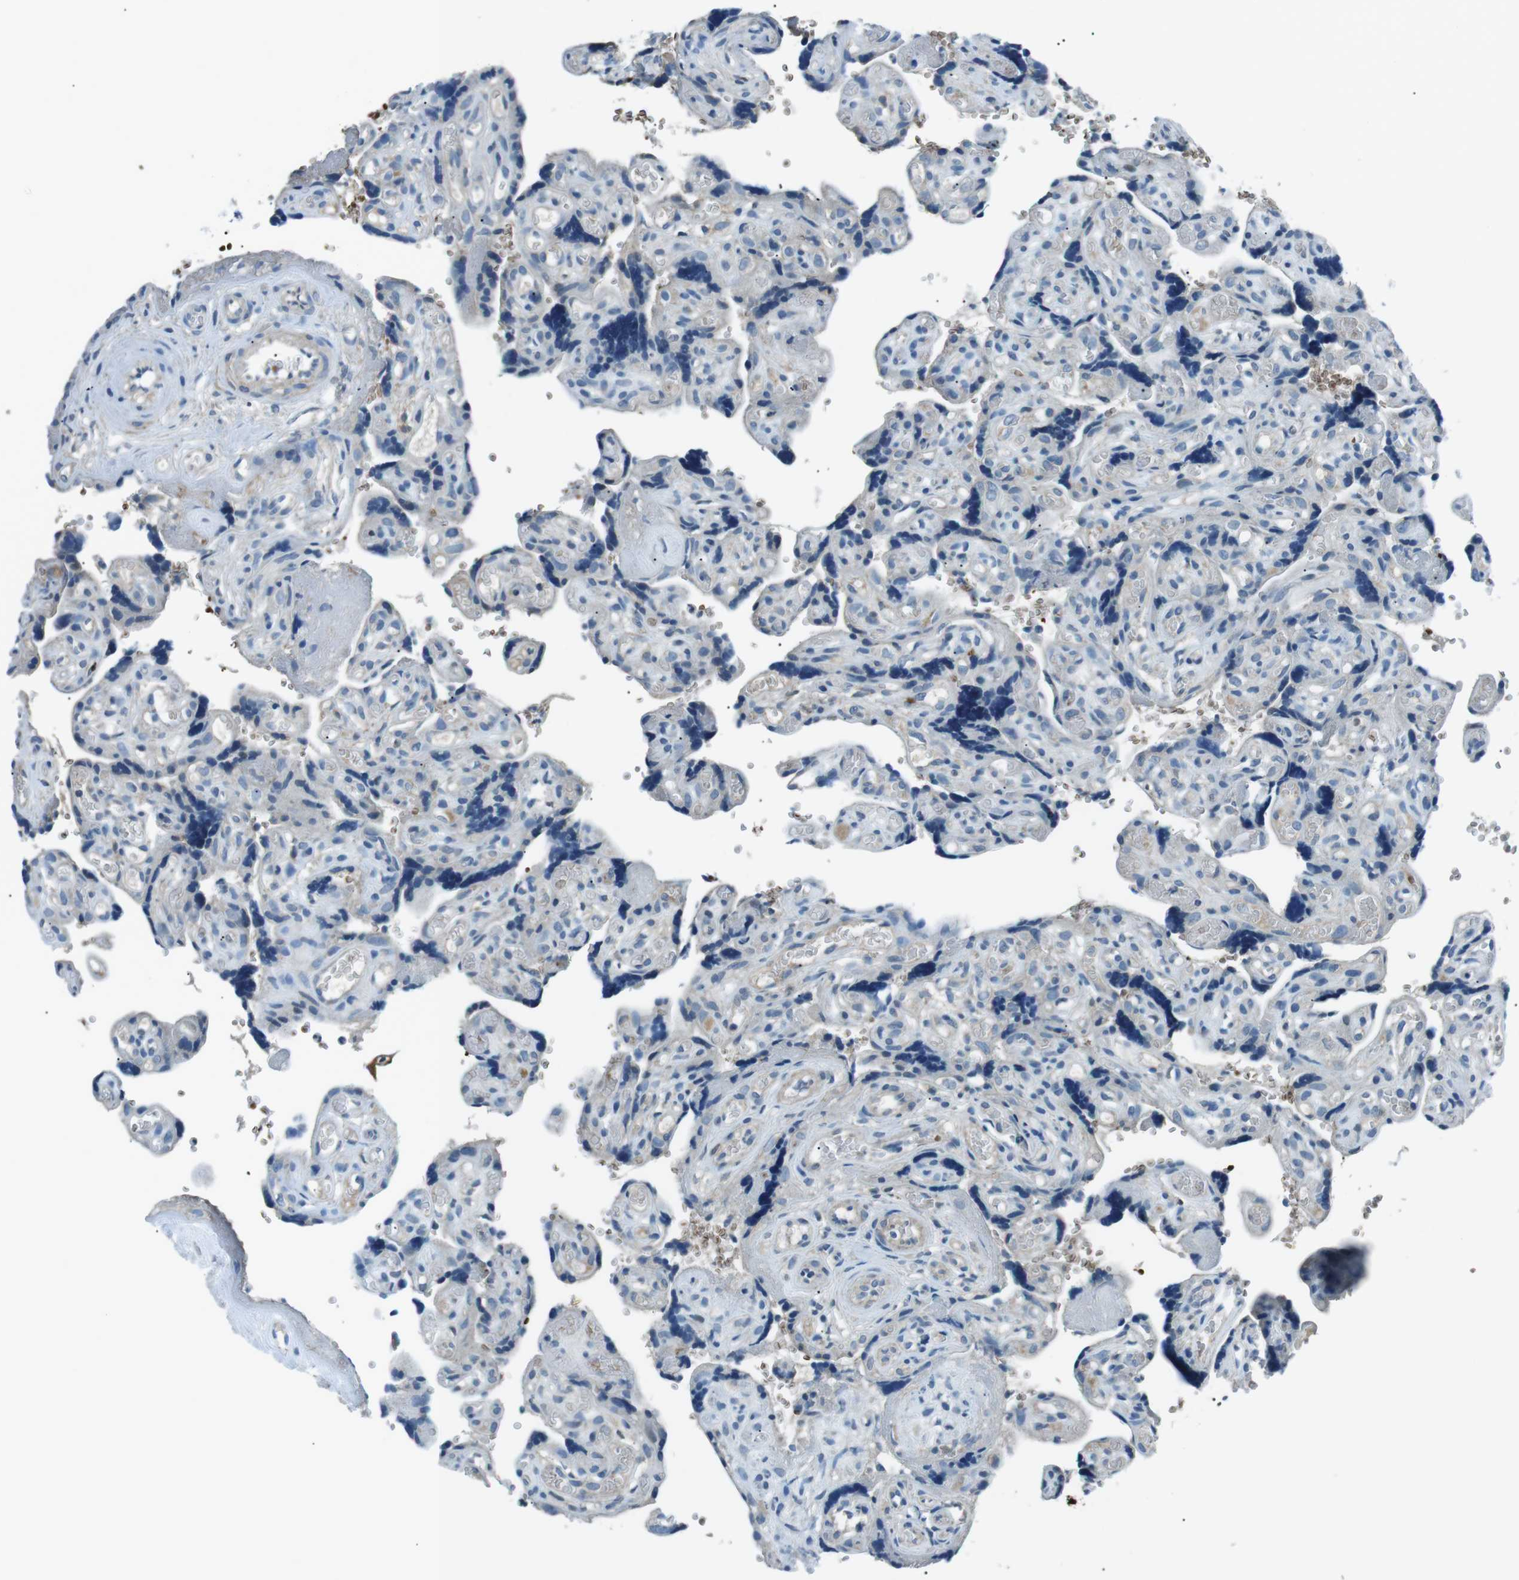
{"staining": {"intensity": "negative", "quantity": "none", "location": "none"}, "tissue": "placenta", "cell_type": "Decidual cells", "image_type": "normal", "snomed": [{"axis": "morphology", "description": "Normal tissue, NOS"}, {"axis": "topography", "description": "Placenta"}], "caption": "A high-resolution photomicrograph shows IHC staining of unremarkable placenta, which shows no significant staining in decidual cells.", "gene": "ST6GAL1", "patient": {"sex": "female", "age": 30}}